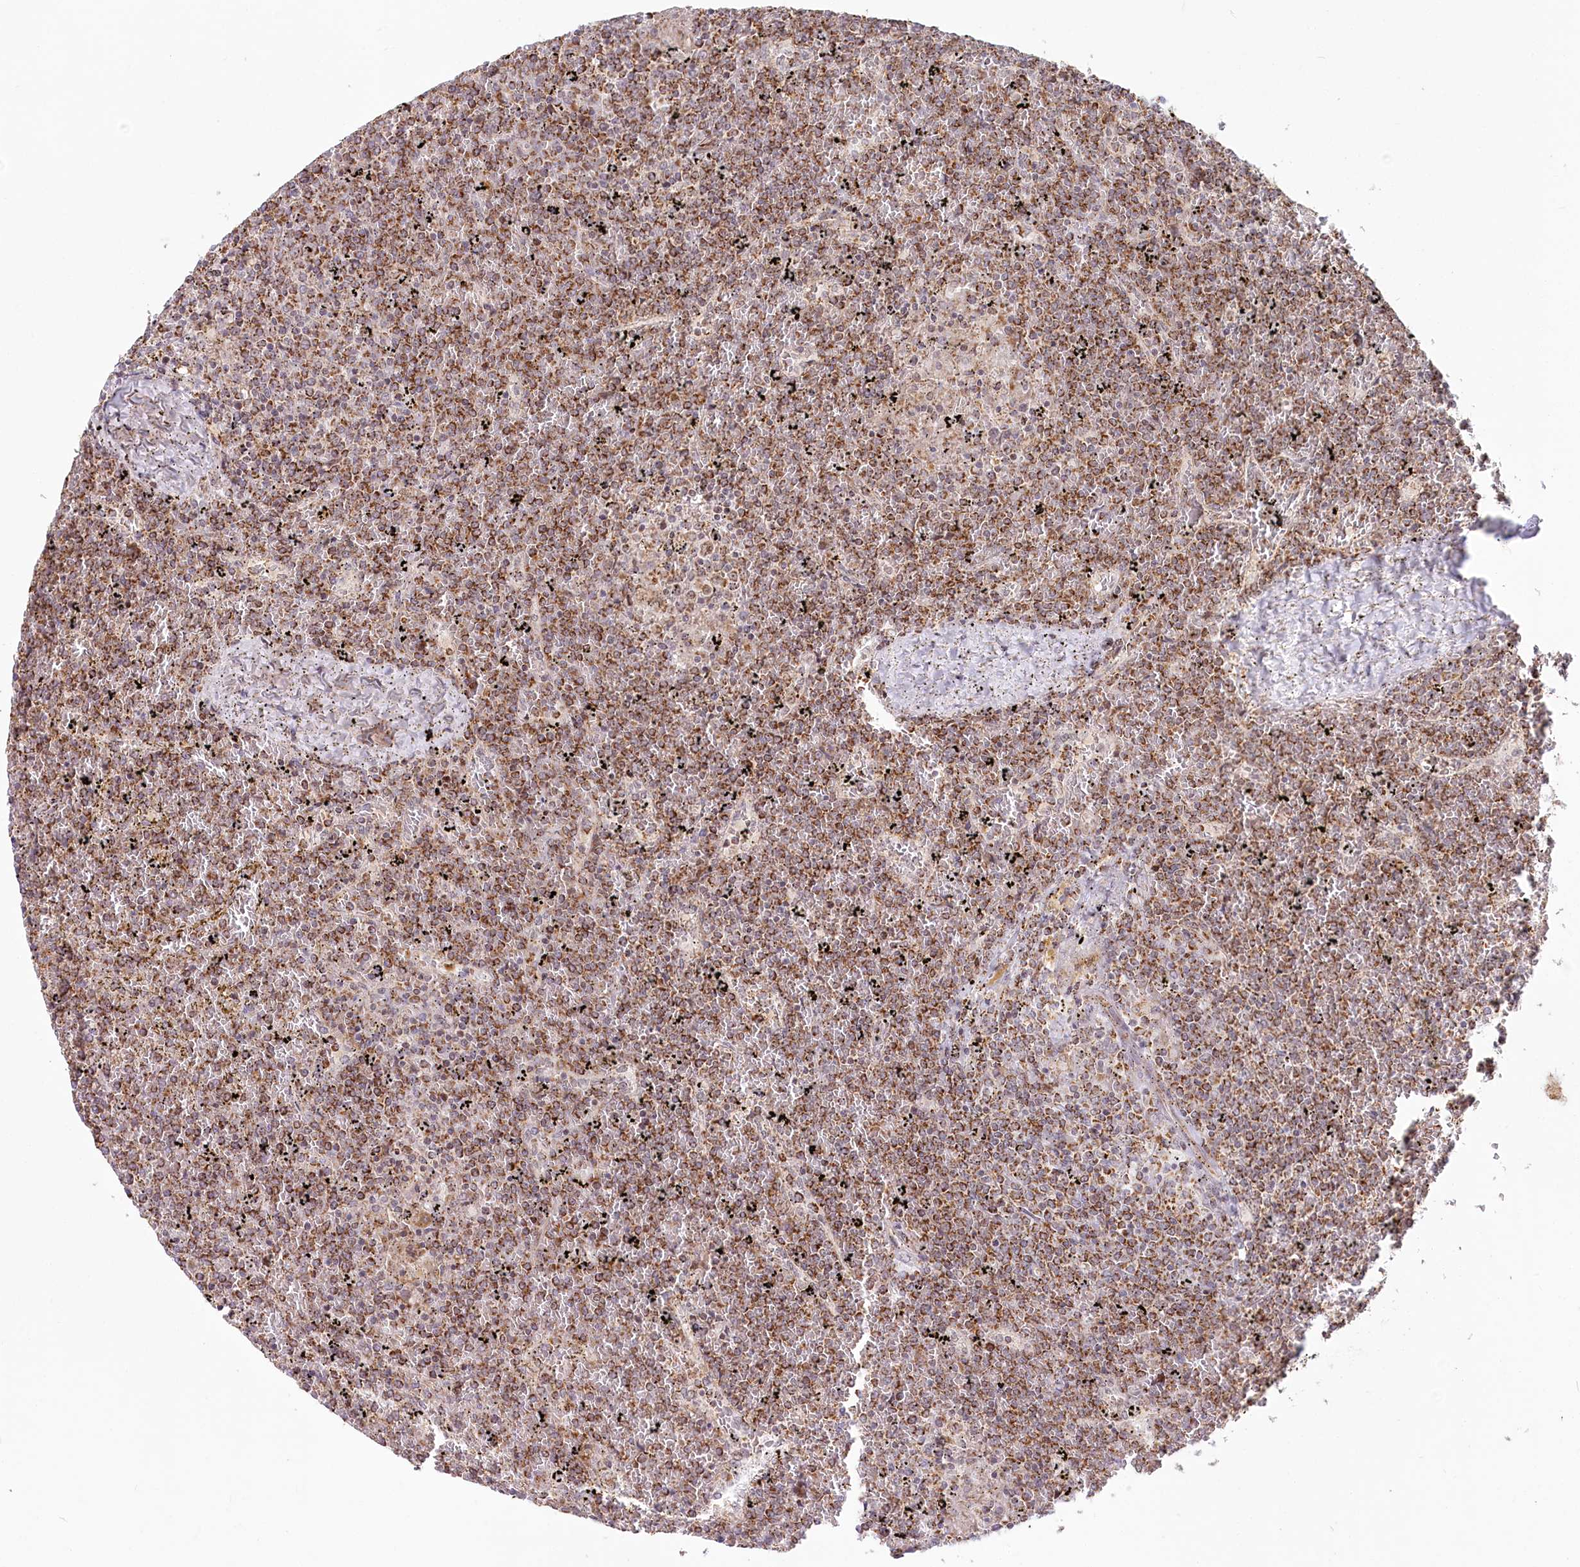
{"staining": {"intensity": "moderate", "quantity": ">75%", "location": "cytoplasmic/membranous"}, "tissue": "lymphoma", "cell_type": "Tumor cells", "image_type": "cancer", "snomed": [{"axis": "morphology", "description": "Malignant lymphoma, non-Hodgkin's type, Low grade"}, {"axis": "topography", "description": "Spleen"}], "caption": "IHC (DAB (3,3'-diaminobenzidine)) staining of lymphoma shows moderate cytoplasmic/membranous protein positivity in about >75% of tumor cells. The protein is shown in brown color, while the nuclei are stained blue.", "gene": "RTN4IP1", "patient": {"sex": "female", "age": 19}}